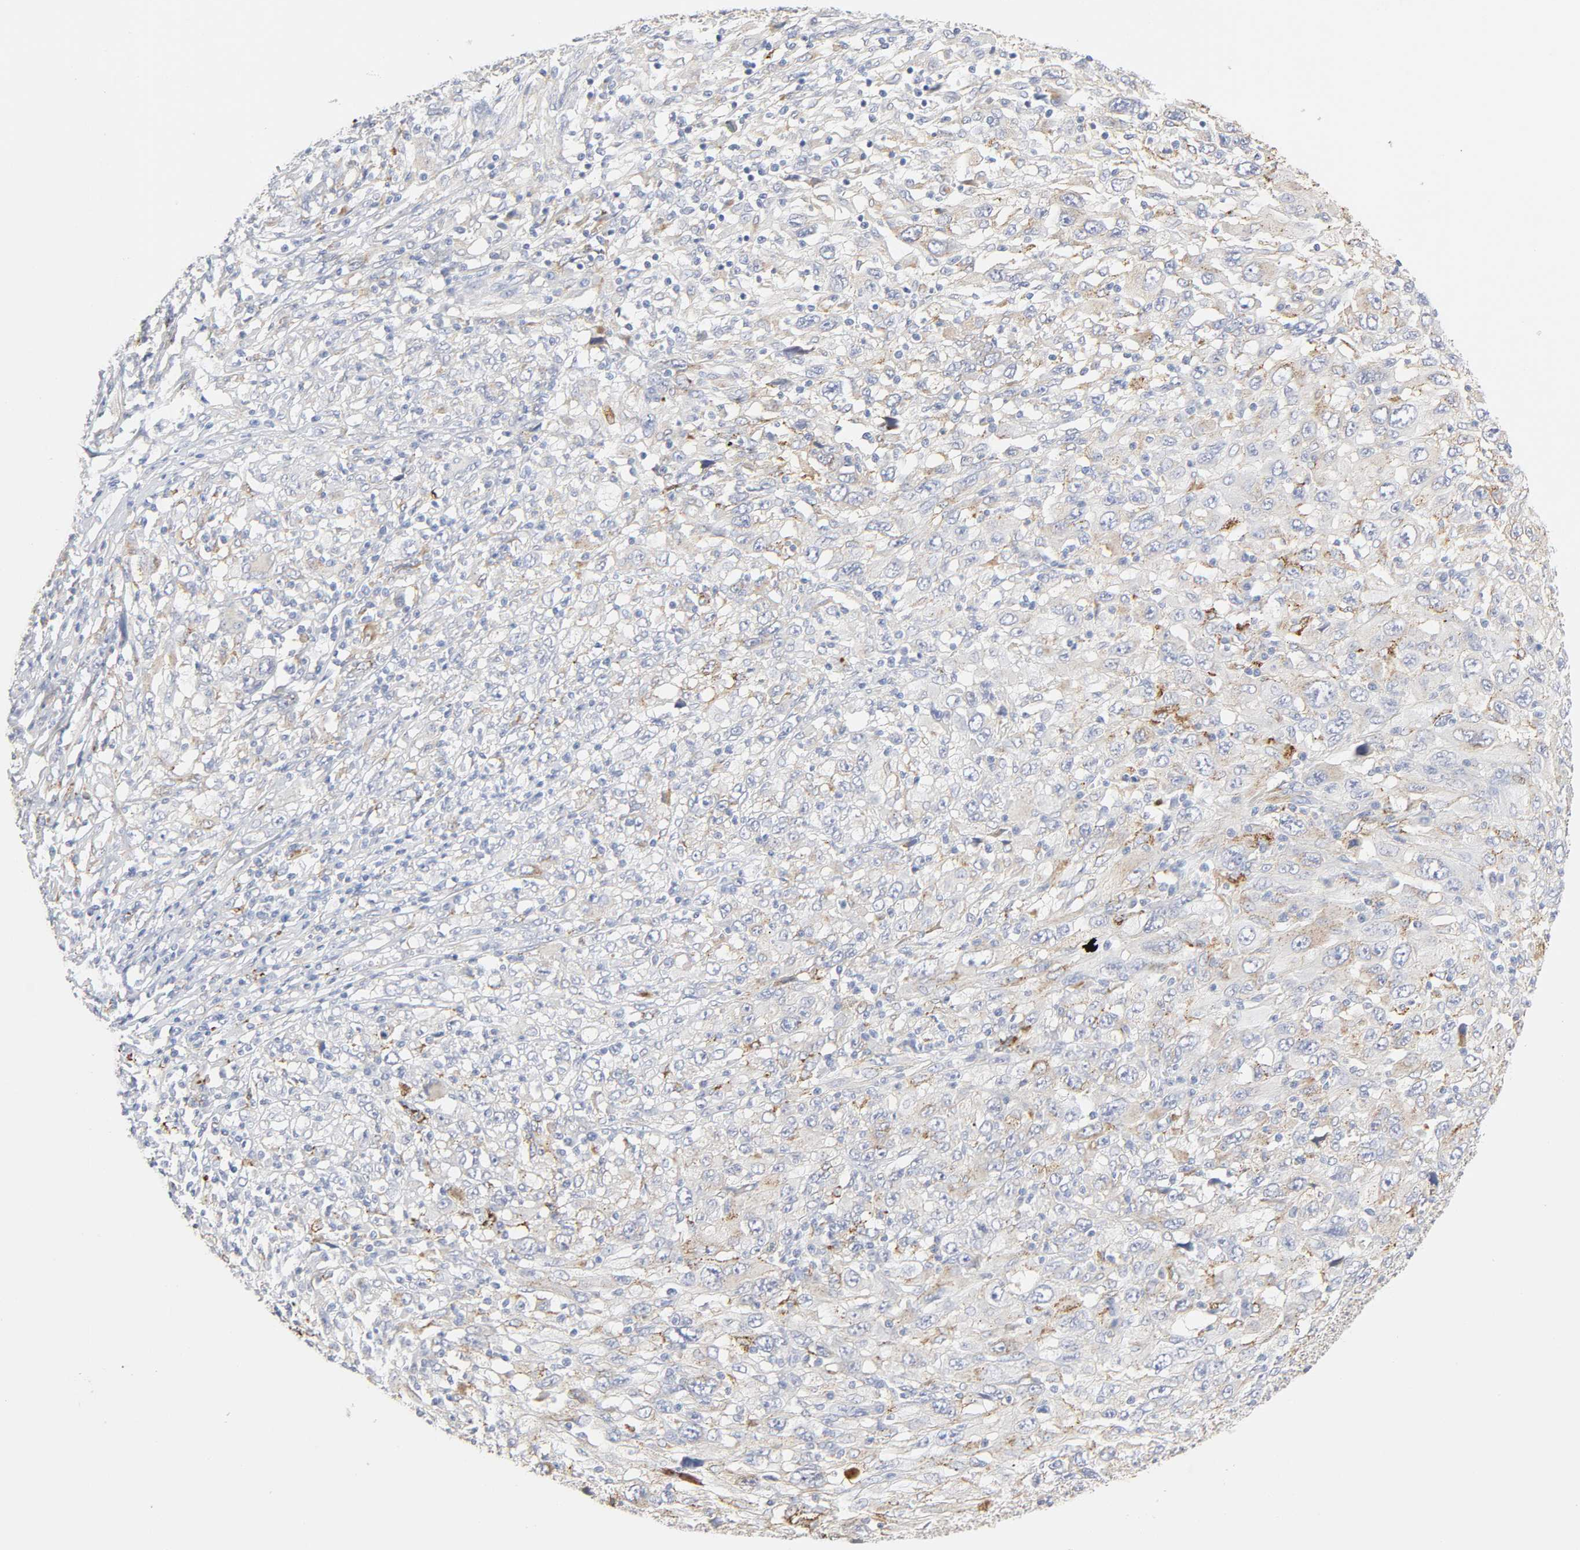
{"staining": {"intensity": "negative", "quantity": "none", "location": "none"}, "tissue": "melanoma", "cell_type": "Tumor cells", "image_type": "cancer", "snomed": [{"axis": "morphology", "description": "Malignant melanoma, Metastatic site"}, {"axis": "topography", "description": "Skin"}], "caption": "Immunohistochemical staining of malignant melanoma (metastatic site) demonstrates no significant staining in tumor cells. (Brightfield microscopy of DAB (3,3'-diaminobenzidine) IHC at high magnification).", "gene": "MAGEB17", "patient": {"sex": "female", "age": 56}}